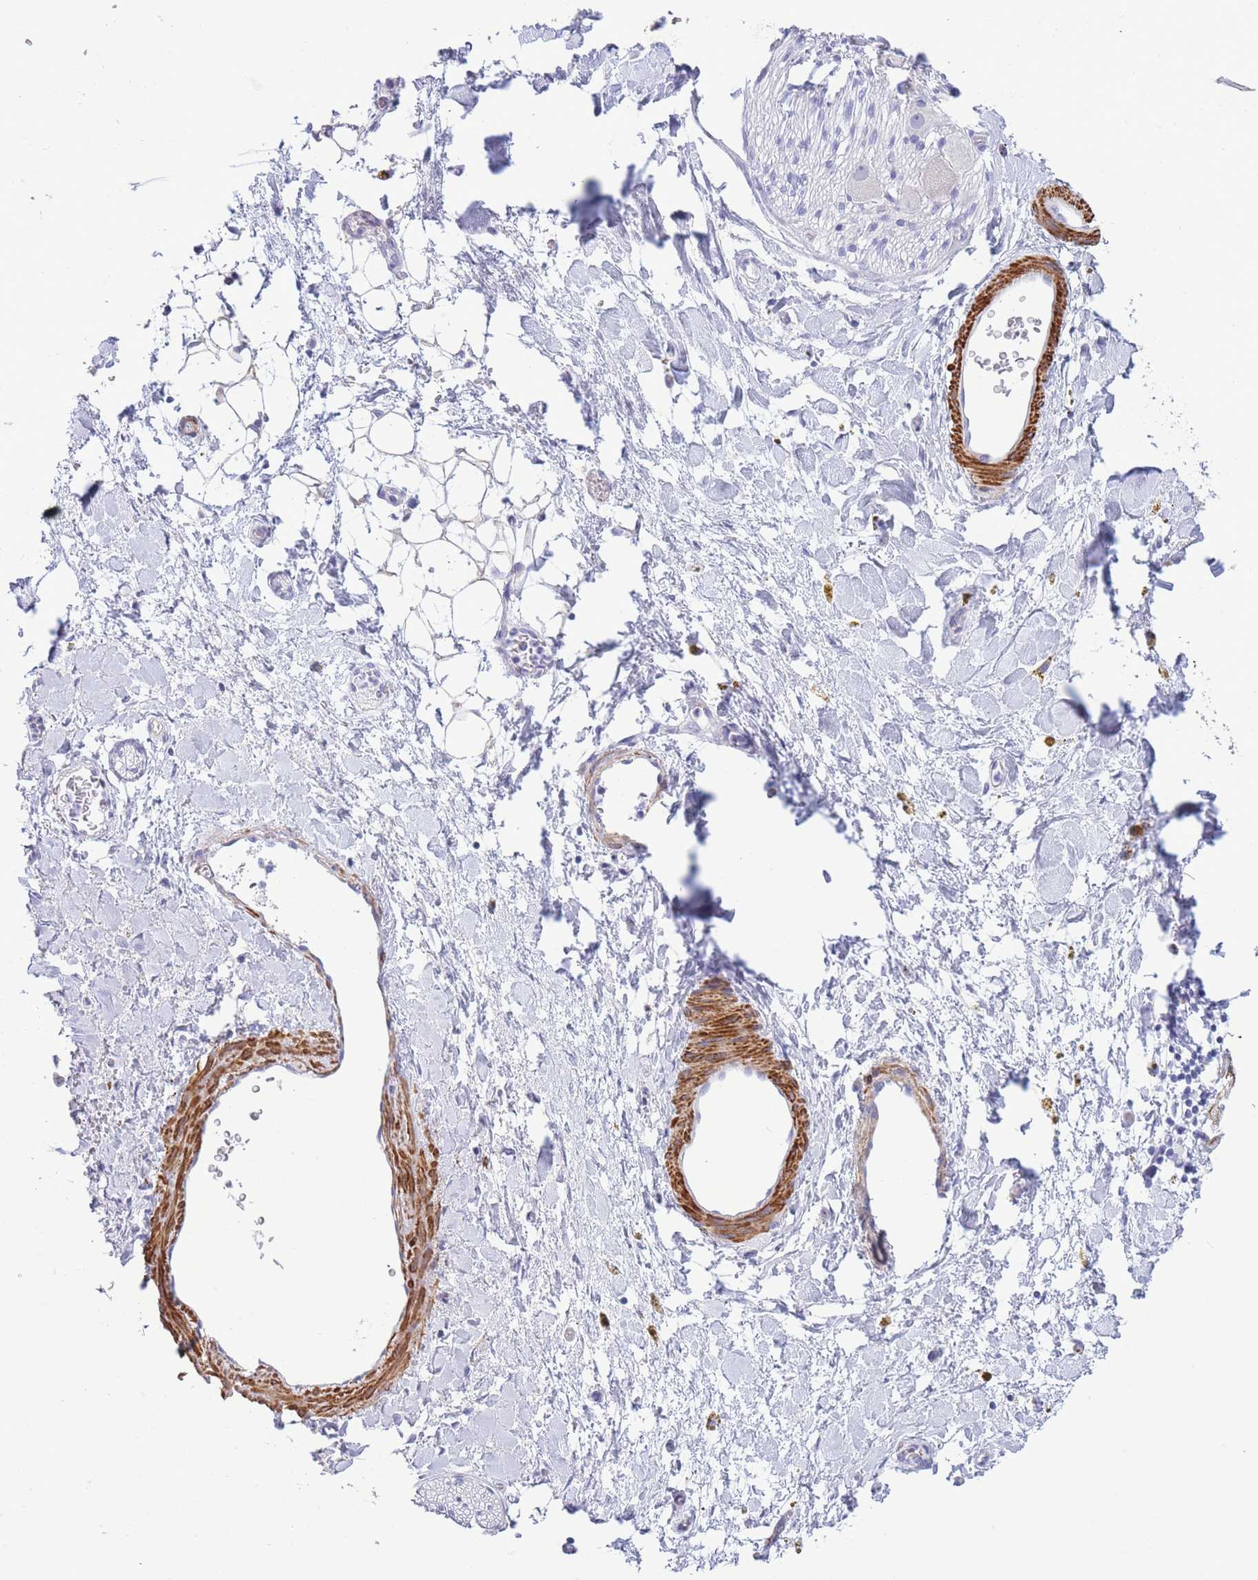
{"staining": {"intensity": "negative", "quantity": "none", "location": "none"}, "tissue": "adipose tissue", "cell_type": "Adipocytes", "image_type": "normal", "snomed": [{"axis": "morphology", "description": "Normal tissue, NOS"}, {"axis": "topography", "description": "Kidney"}, {"axis": "topography", "description": "Peripheral nerve tissue"}], "caption": "High power microscopy image of an immunohistochemistry (IHC) image of unremarkable adipose tissue, revealing no significant positivity in adipocytes.", "gene": "VWA8", "patient": {"sex": "male", "age": 7}}